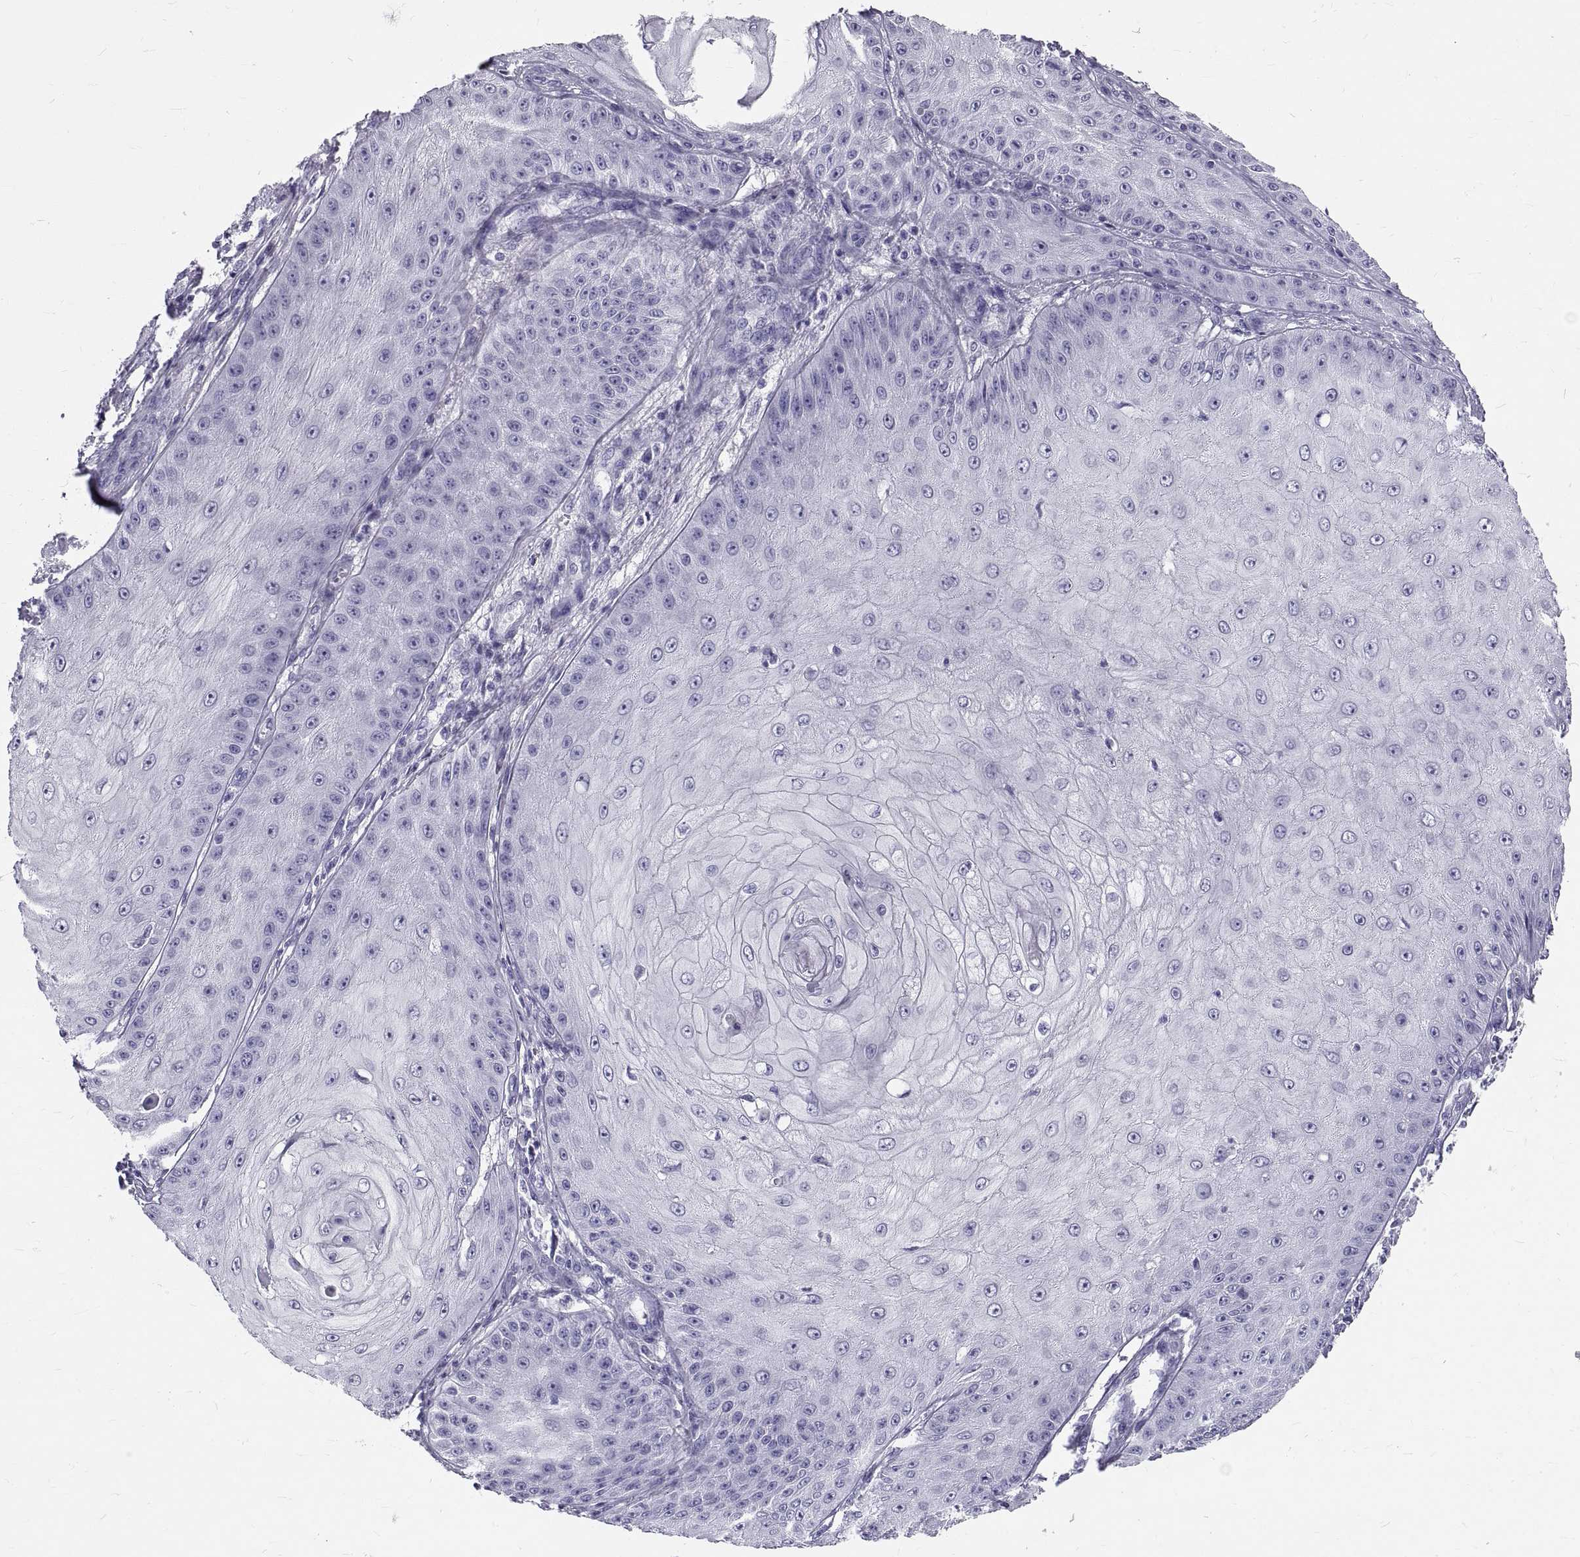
{"staining": {"intensity": "negative", "quantity": "none", "location": "none"}, "tissue": "skin cancer", "cell_type": "Tumor cells", "image_type": "cancer", "snomed": [{"axis": "morphology", "description": "Squamous cell carcinoma, NOS"}, {"axis": "topography", "description": "Skin"}], "caption": "DAB (3,3'-diaminobenzidine) immunohistochemical staining of skin cancer displays no significant positivity in tumor cells. (DAB (3,3'-diaminobenzidine) IHC visualized using brightfield microscopy, high magnification).", "gene": "GNG12", "patient": {"sex": "male", "age": 70}}